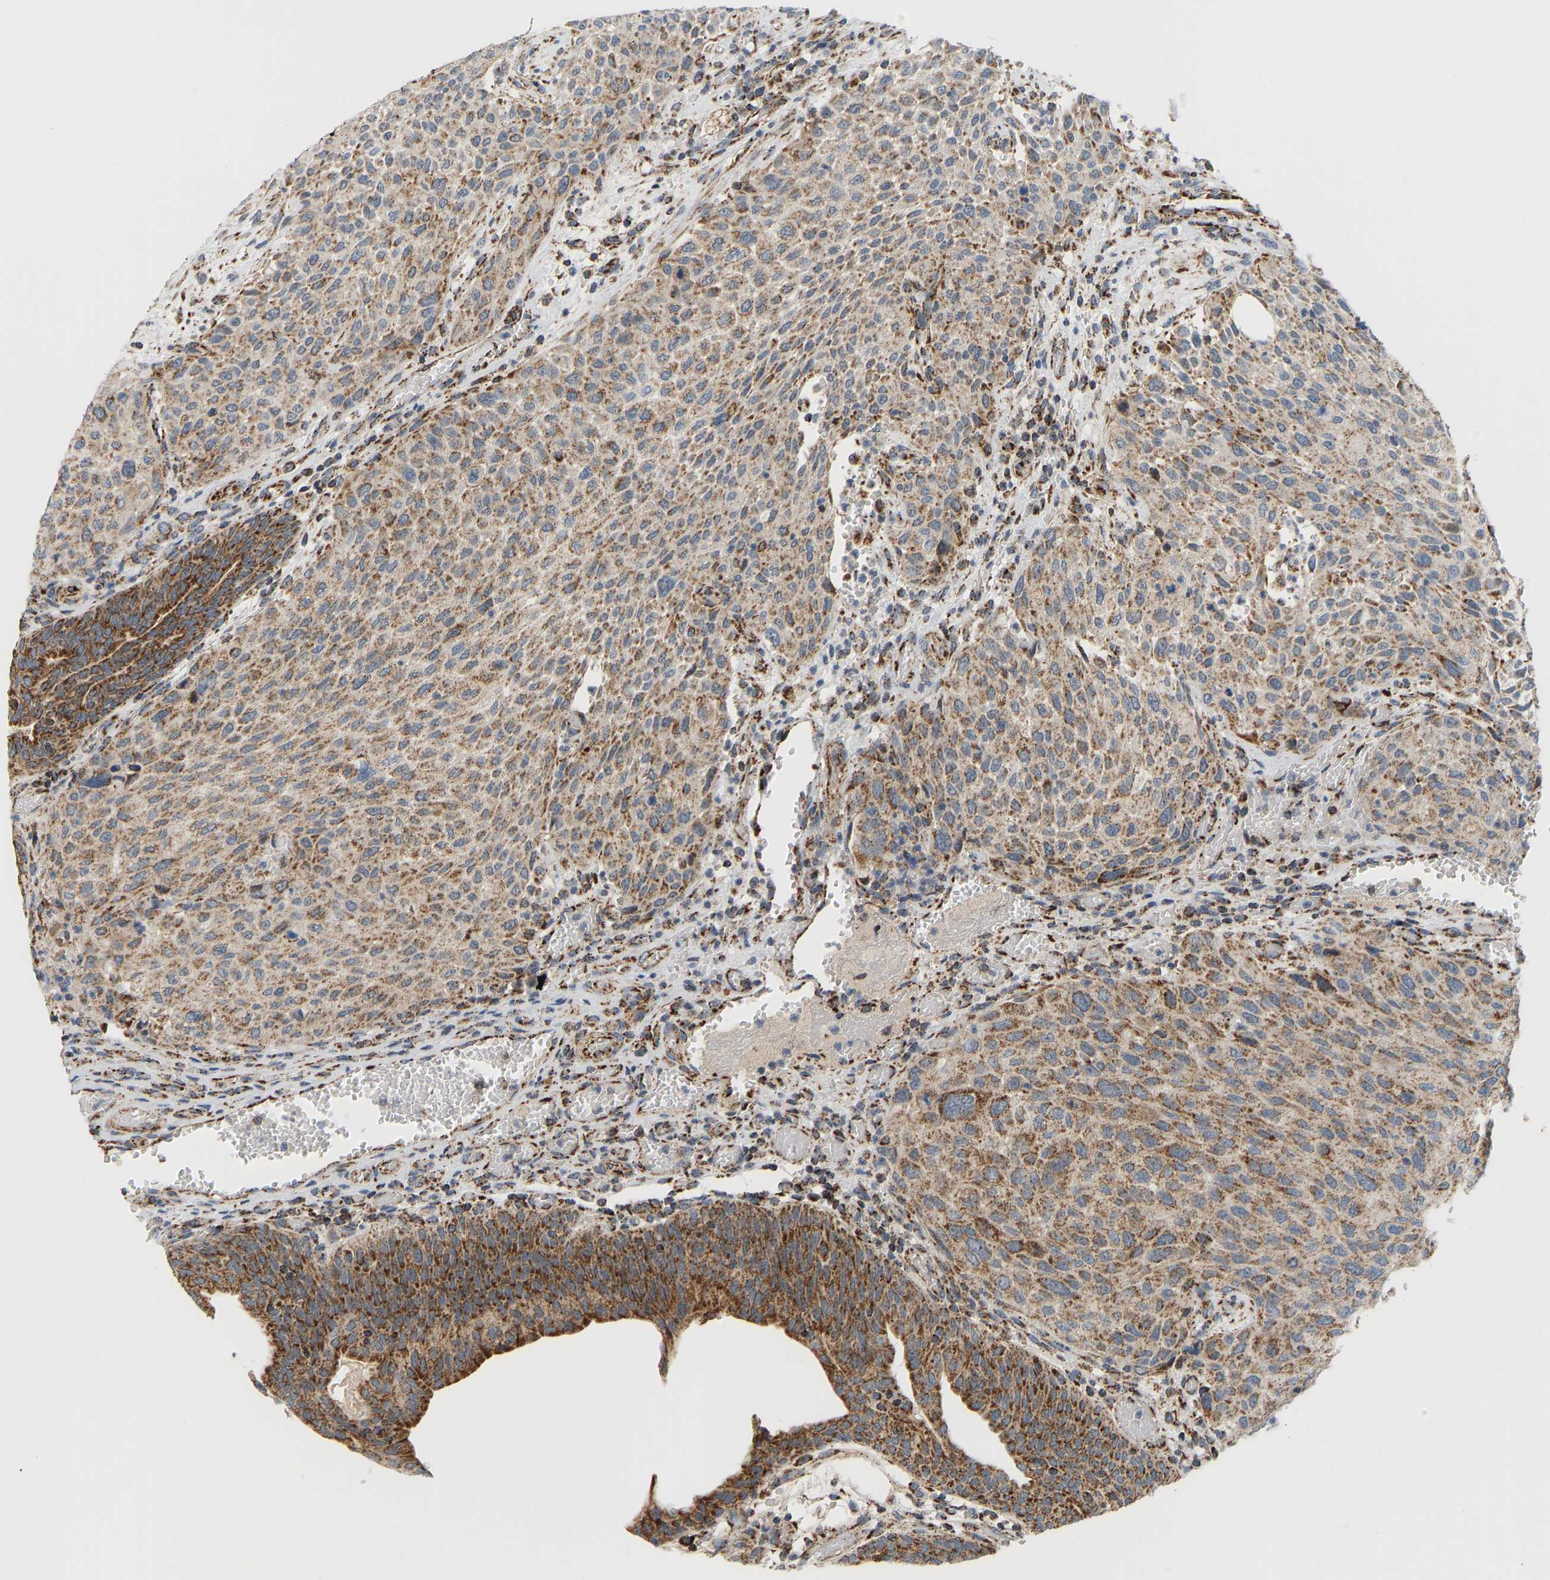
{"staining": {"intensity": "strong", "quantity": ">75%", "location": "cytoplasmic/membranous"}, "tissue": "urothelial cancer", "cell_type": "Tumor cells", "image_type": "cancer", "snomed": [{"axis": "morphology", "description": "Urothelial carcinoma, Low grade"}, {"axis": "morphology", "description": "Urothelial carcinoma, High grade"}, {"axis": "topography", "description": "Urinary bladder"}], "caption": "This micrograph demonstrates immunohistochemistry (IHC) staining of low-grade urothelial carcinoma, with high strong cytoplasmic/membranous expression in approximately >75% of tumor cells.", "gene": "GPSM2", "patient": {"sex": "male", "age": 35}}